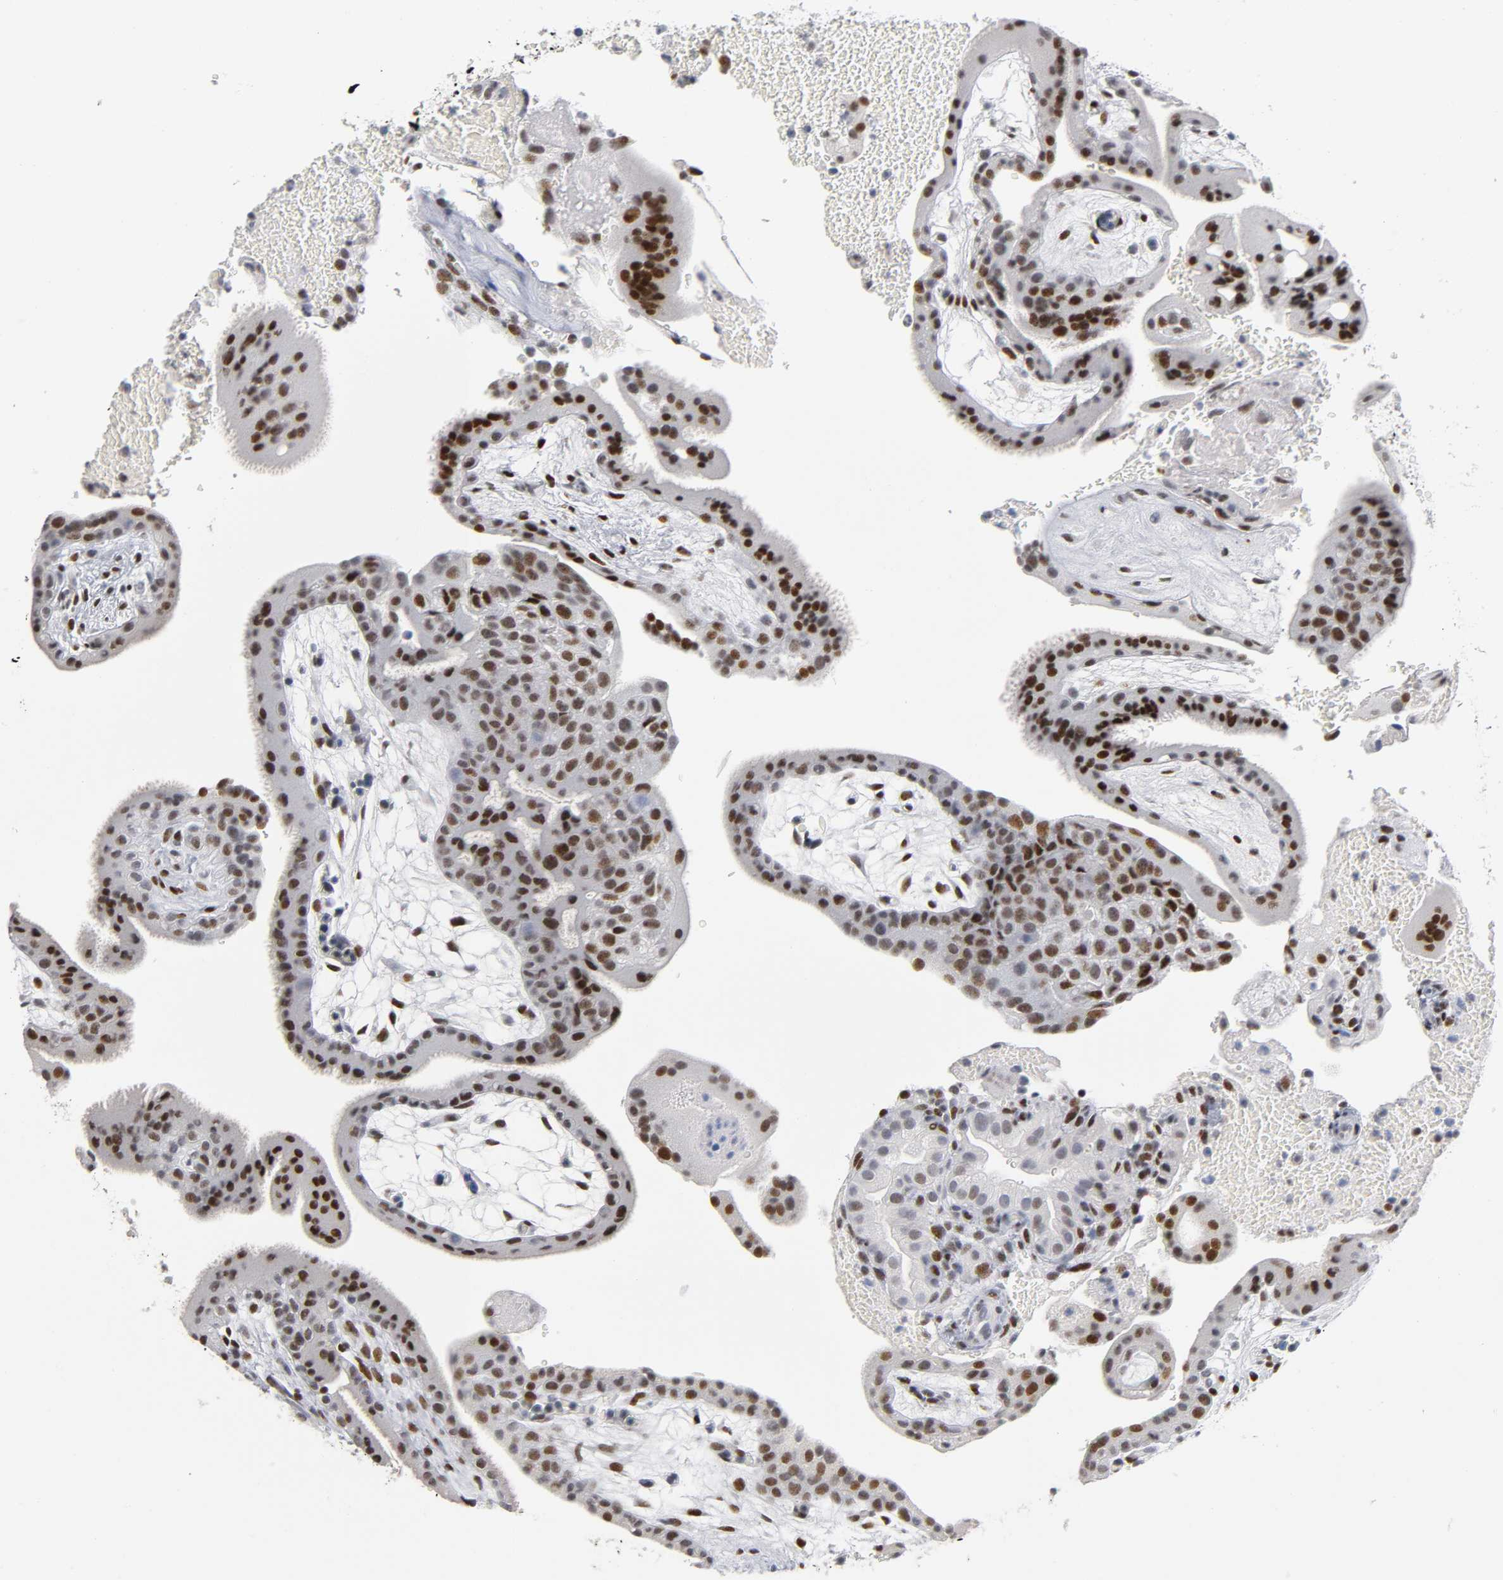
{"staining": {"intensity": "strong", "quantity": "25%-75%", "location": "nuclear"}, "tissue": "placenta", "cell_type": "Decidual cells", "image_type": "normal", "snomed": [{"axis": "morphology", "description": "Normal tissue, NOS"}, {"axis": "topography", "description": "Placenta"}], "caption": "Immunohistochemical staining of normal human placenta reveals strong nuclear protein positivity in about 25%-75% of decidual cells.", "gene": "SP3", "patient": {"sex": "female", "age": 19}}